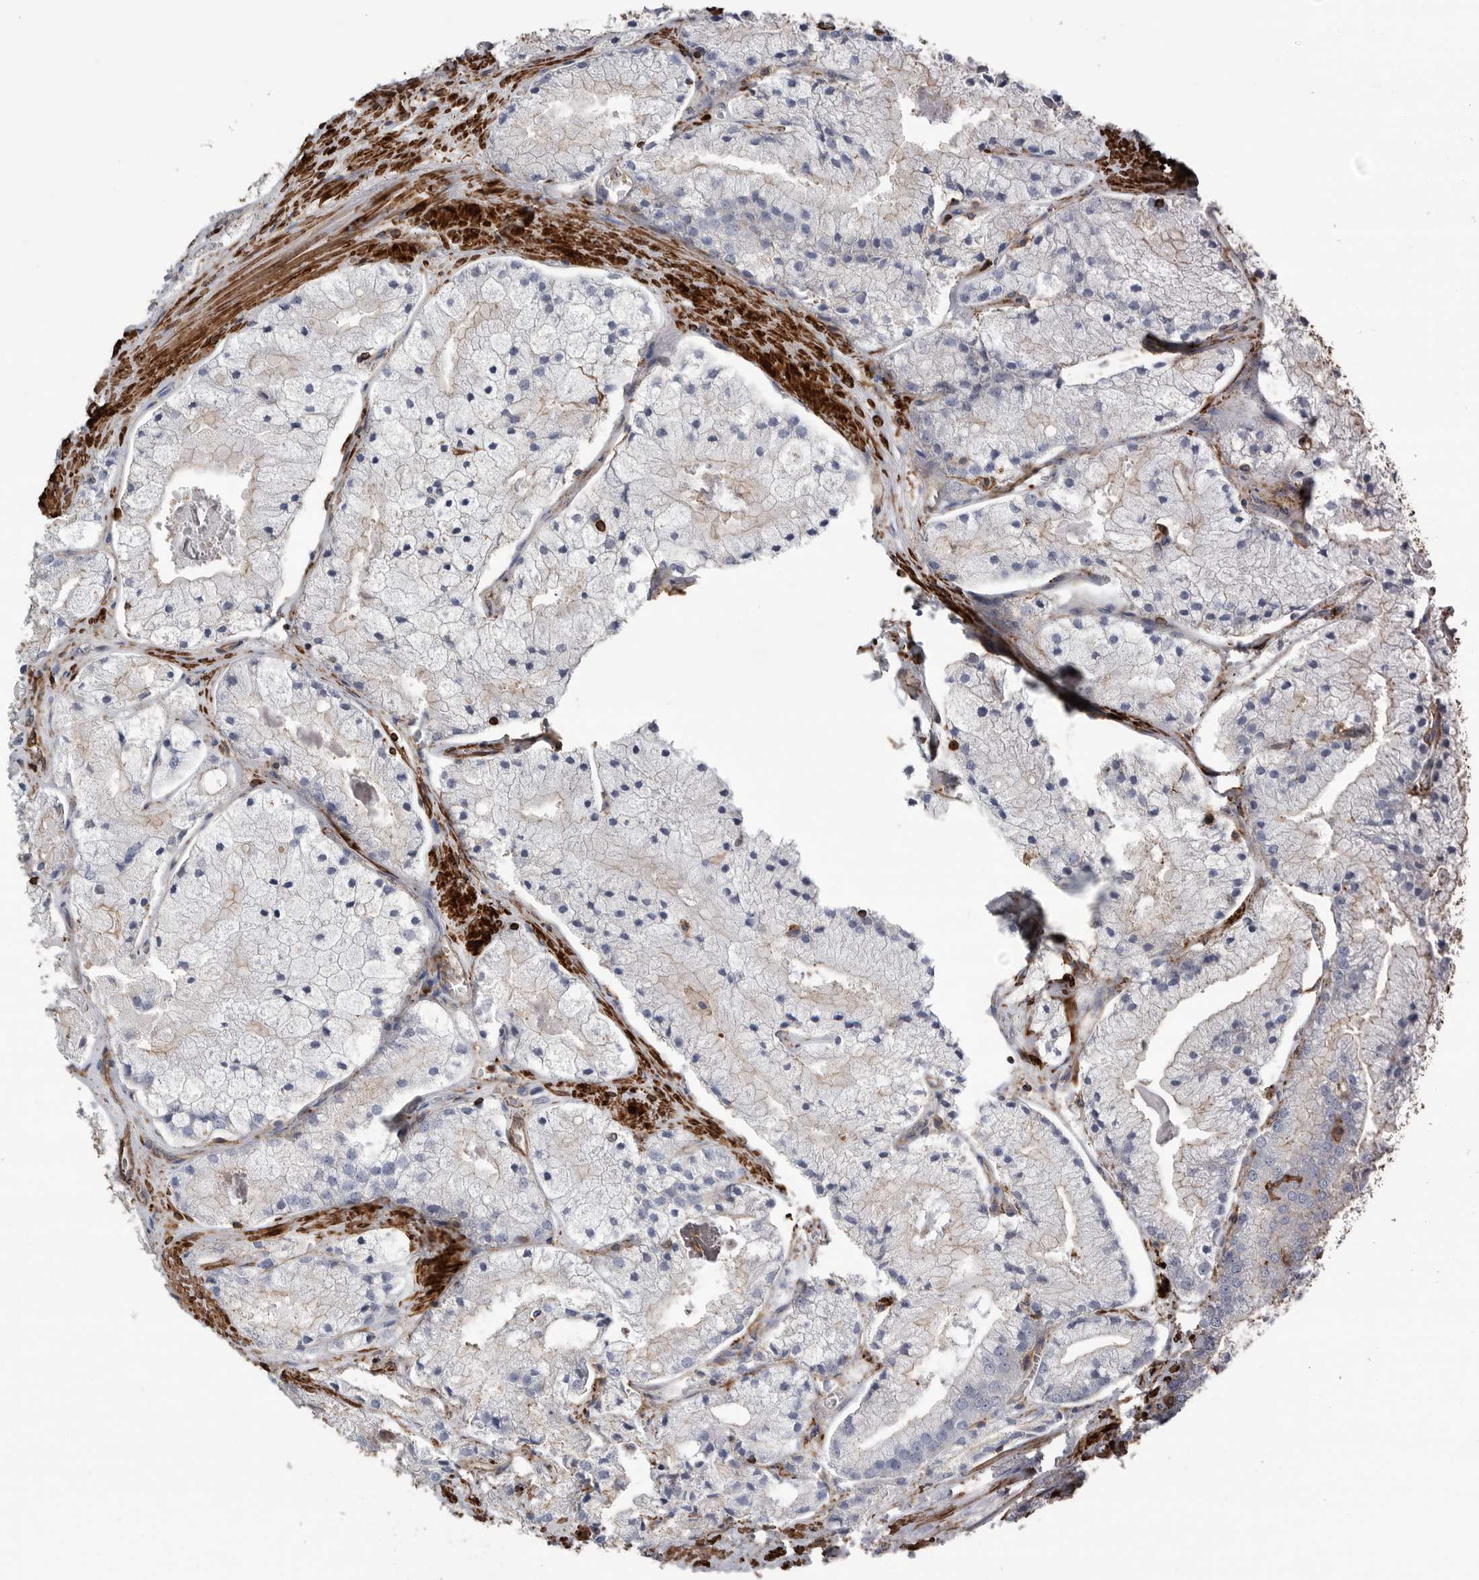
{"staining": {"intensity": "negative", "quantity": "none", "location": "none"}, "tissue": "prostate cancer", "cell_type": "Tumor cells", "image_type": "cancer", "snomed": [{"axis": "morphology", "description": "Adenocarcinoma, High grade"}, {"axis": "topography", "description": "Prostate"}], "caption": "This is a micrograph of immunohistochemistry staining of prostate cancer, which shows no expression in tumor cells.", "gene": "GPER1", "patient": {"sex": "male", "age": 50}}